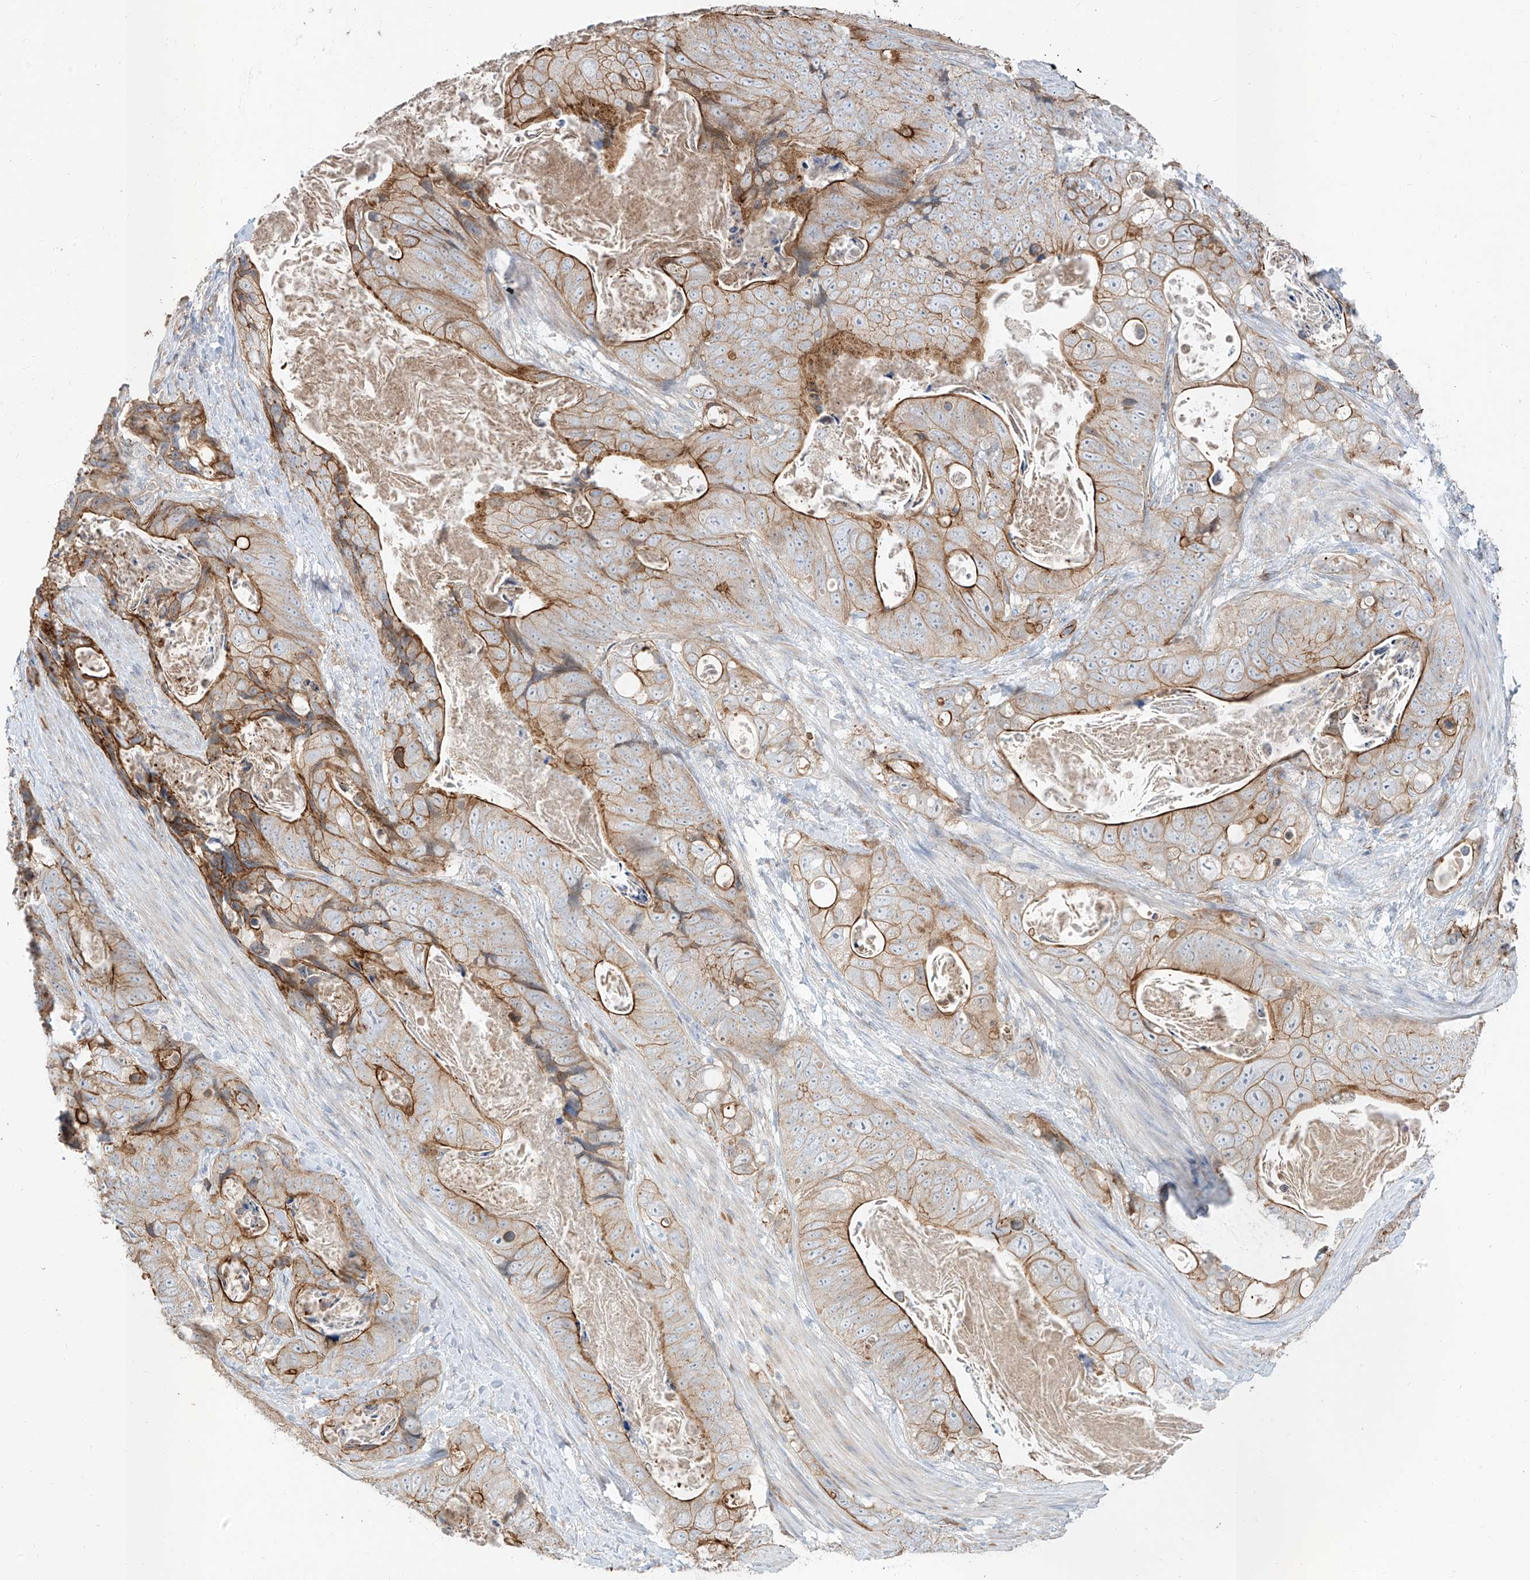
{"staining": {"intensity": "moderate", "quantity": "25%-75%", "location": "cytoplasmic/membranous"}, "tissue": "stomach cancer", "cell_type": "Tumor cells", "image_type": "cancer", "snomed": [{"axis": "morphology", "description": "Normal tissue, NOS"}, {"axis": "morphology", "description": "Adenocarcinoma, NOS"}, {"axis": "topography", "description": "Stomach"}], "caption": "The immunohistochemical stain shows moderate cytoplasmic/membranous expression in tumor cells of stomach adenocarcinoma tissue. (brown staining indicates protein expression, while blue staining denotes nuclei).", "gene": "EPHX4", "patient": {"sex": "female", "age": 89}}